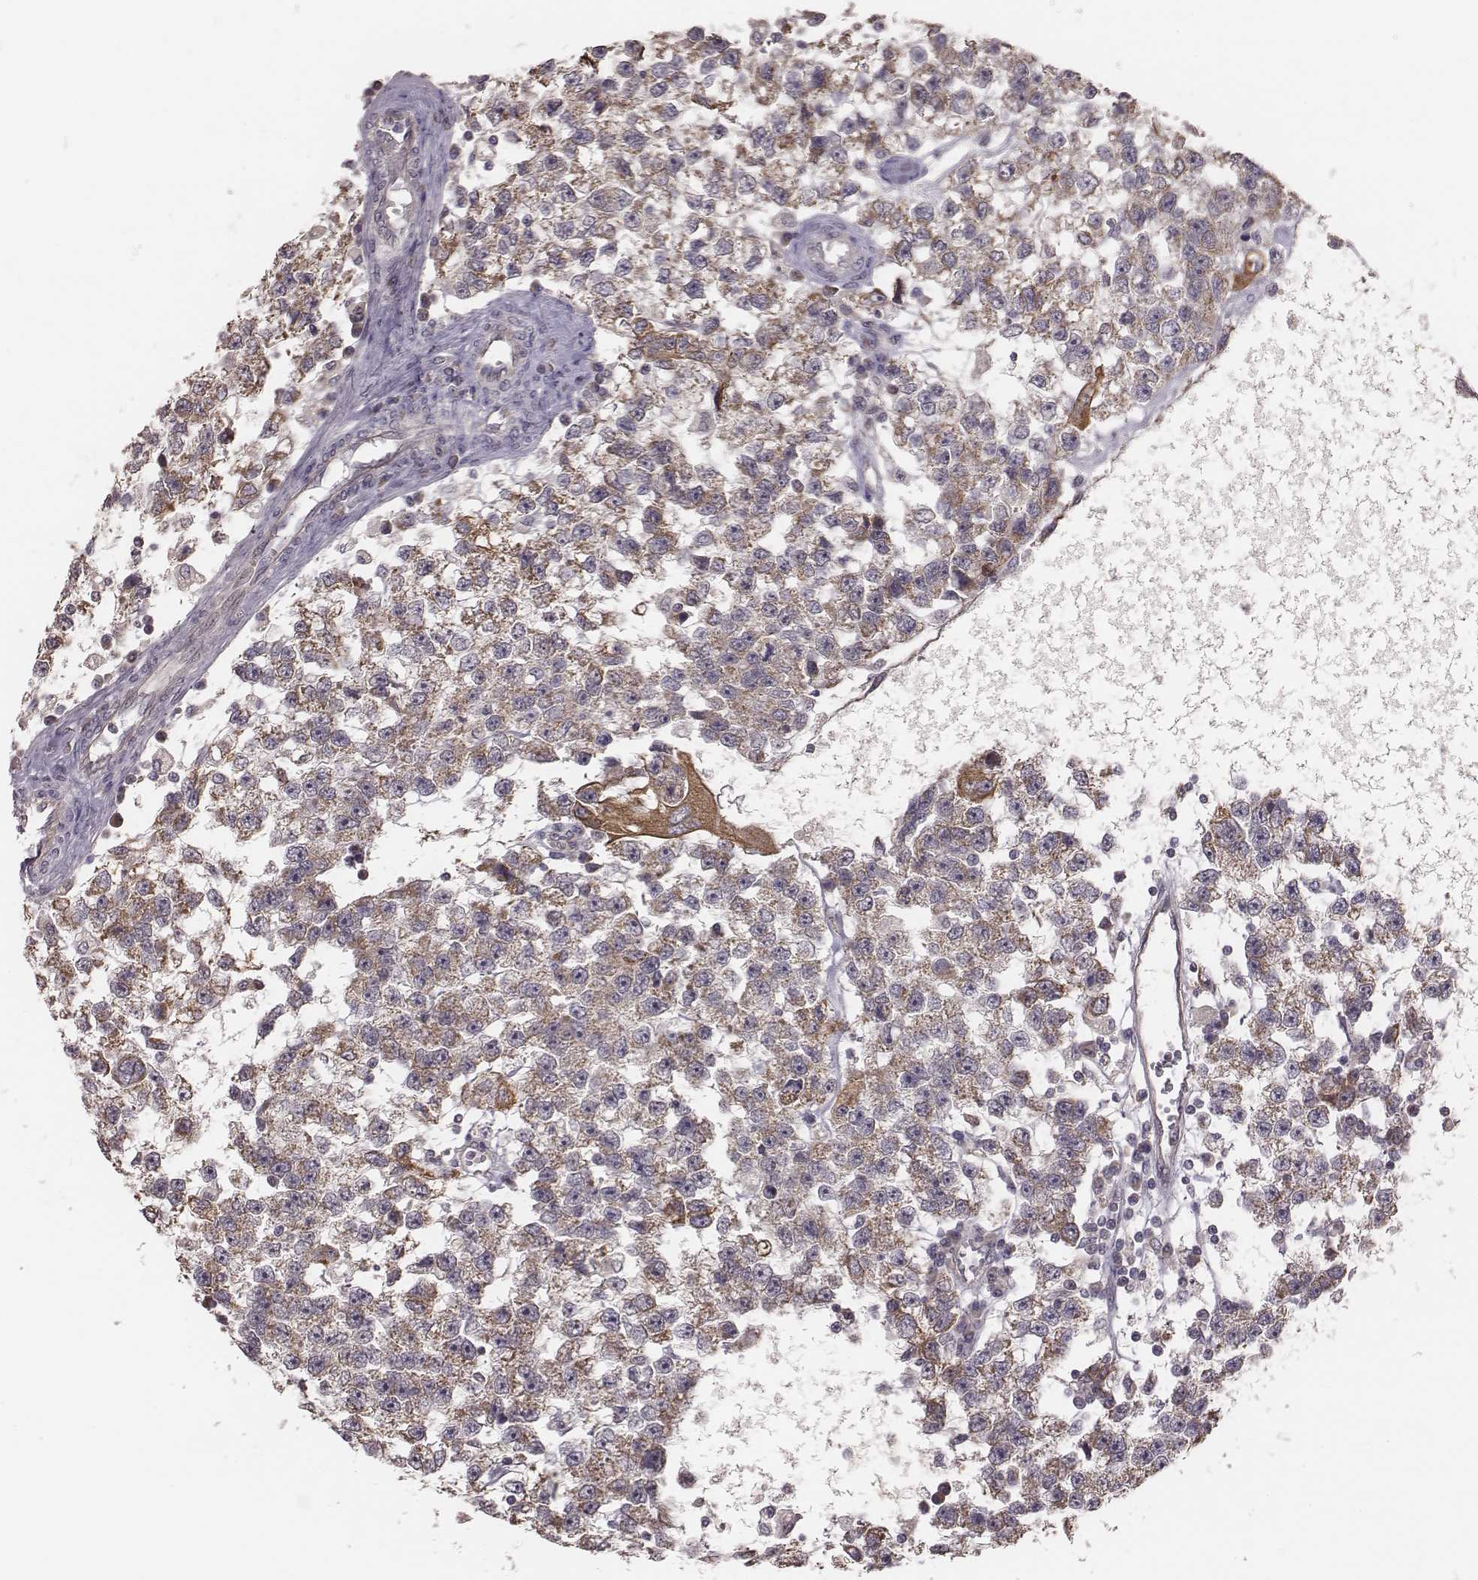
{"staining": {"intensity": "weak", "quantity": "25%-75%", "location": "cytoplasmic/membranous"}, "tissue": "testis cancer", "cell_type": "Tumor cells", "image_type": "cancer", "snomed": [{"axis": "morphology", "description": "Seminoma, NOS"}, {"axis": "topography", "description": "Testis"}], "caption": "A histopathology image showing weak cytoplasmic/membranous staining in about 25%-75% of tumor cells in testis cancer (seminoma), as visualized by brown immunohistochemical staining.", "gene": "HAVCR1", "patient": {"sex": "male", "age": 34}}